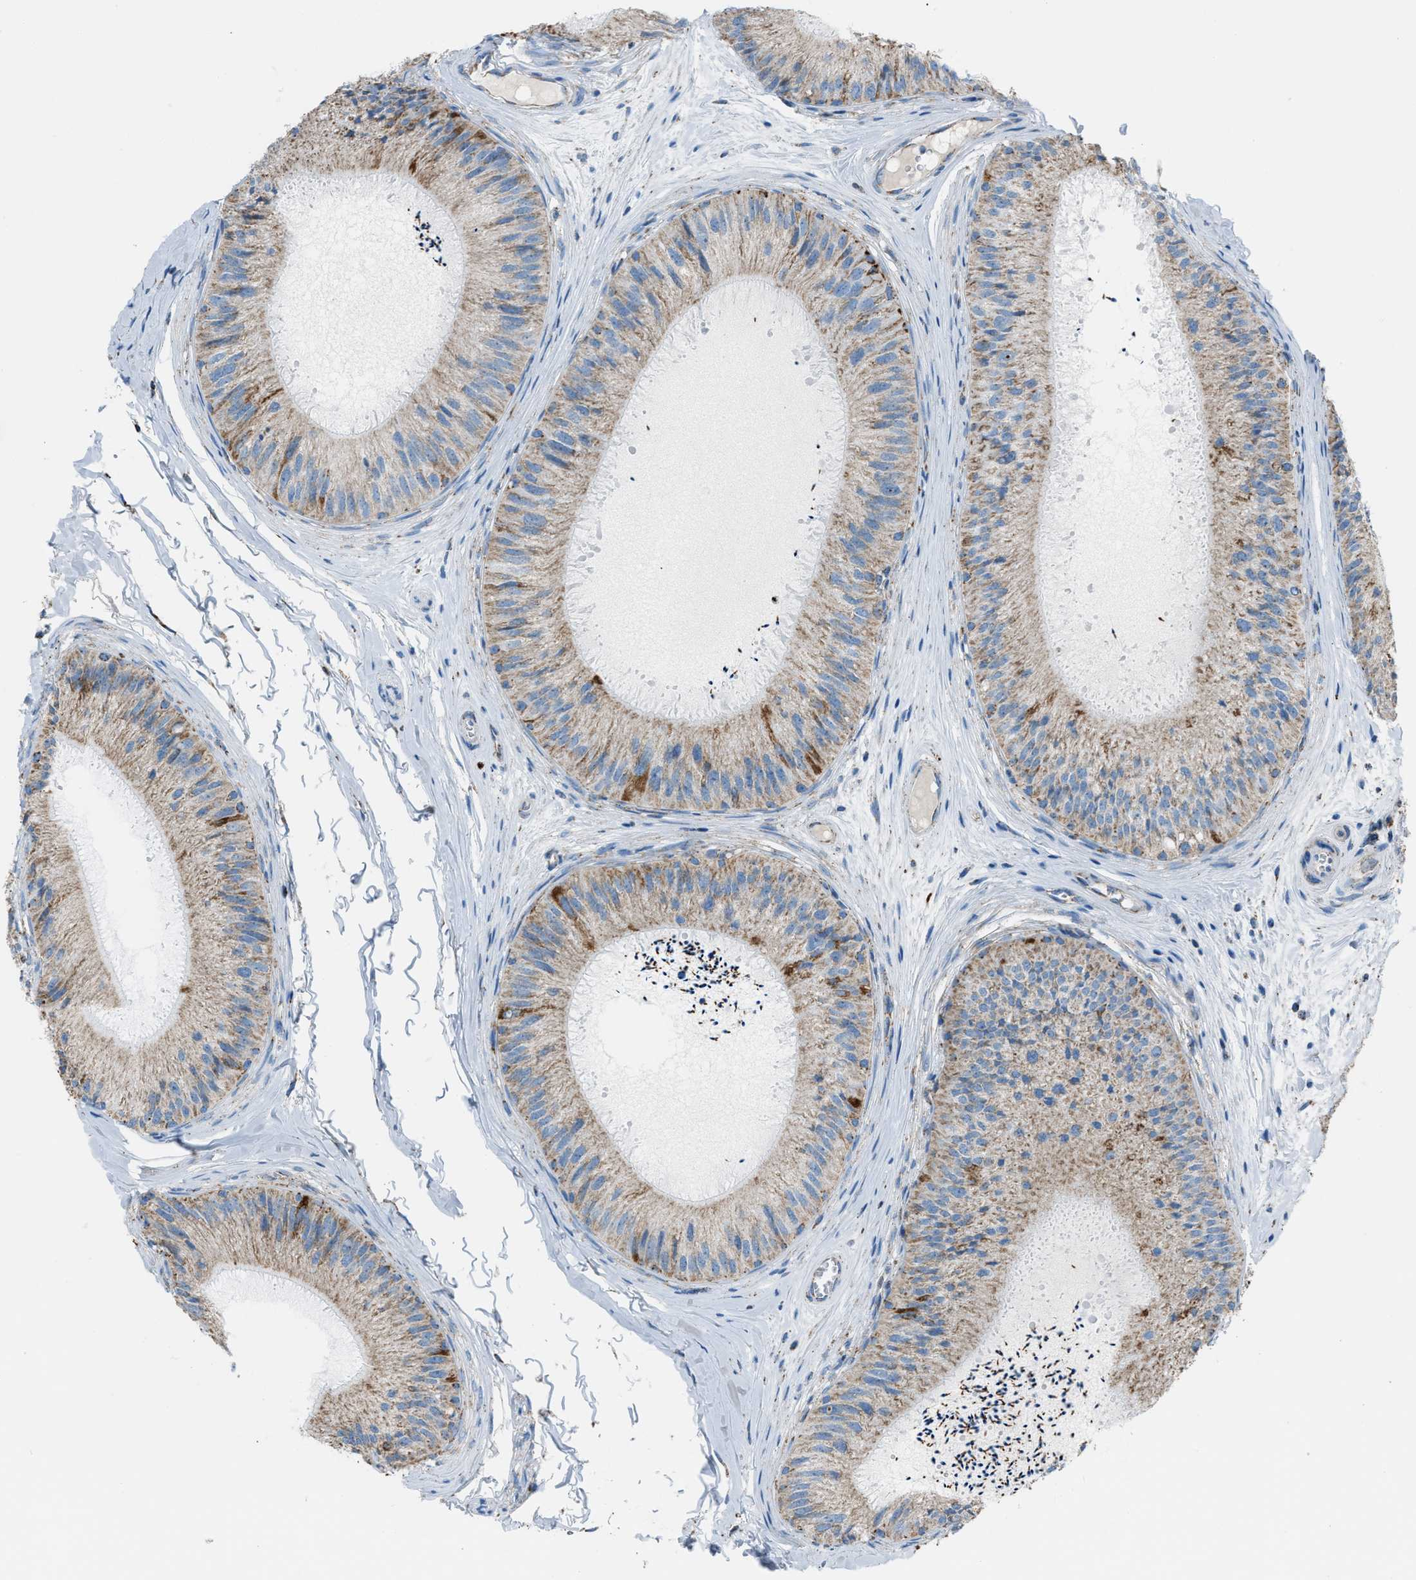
{"staining": {"intensity": "moderate", "quantity": ">75%", "location": "cytoplasmic/membranous"}, "tissue": "epididymis", "cell_type": "Glandular cells", "image_type": "normal", "snomed": [{"axis": "morphology", "description": "Normal tissue, NOS"}, {"axis": "topography", "description": "Epididymis"}], "caption": "Glandular cells demonstrate moderate cytoplasmic/membranous staining in approximately >75% of cells in unremarkable epididymis. The protein is shown in brown color, while the nuclei are stained blue.", "gene": "MDH2", "patient": {"sex": "male", "age": 31}}